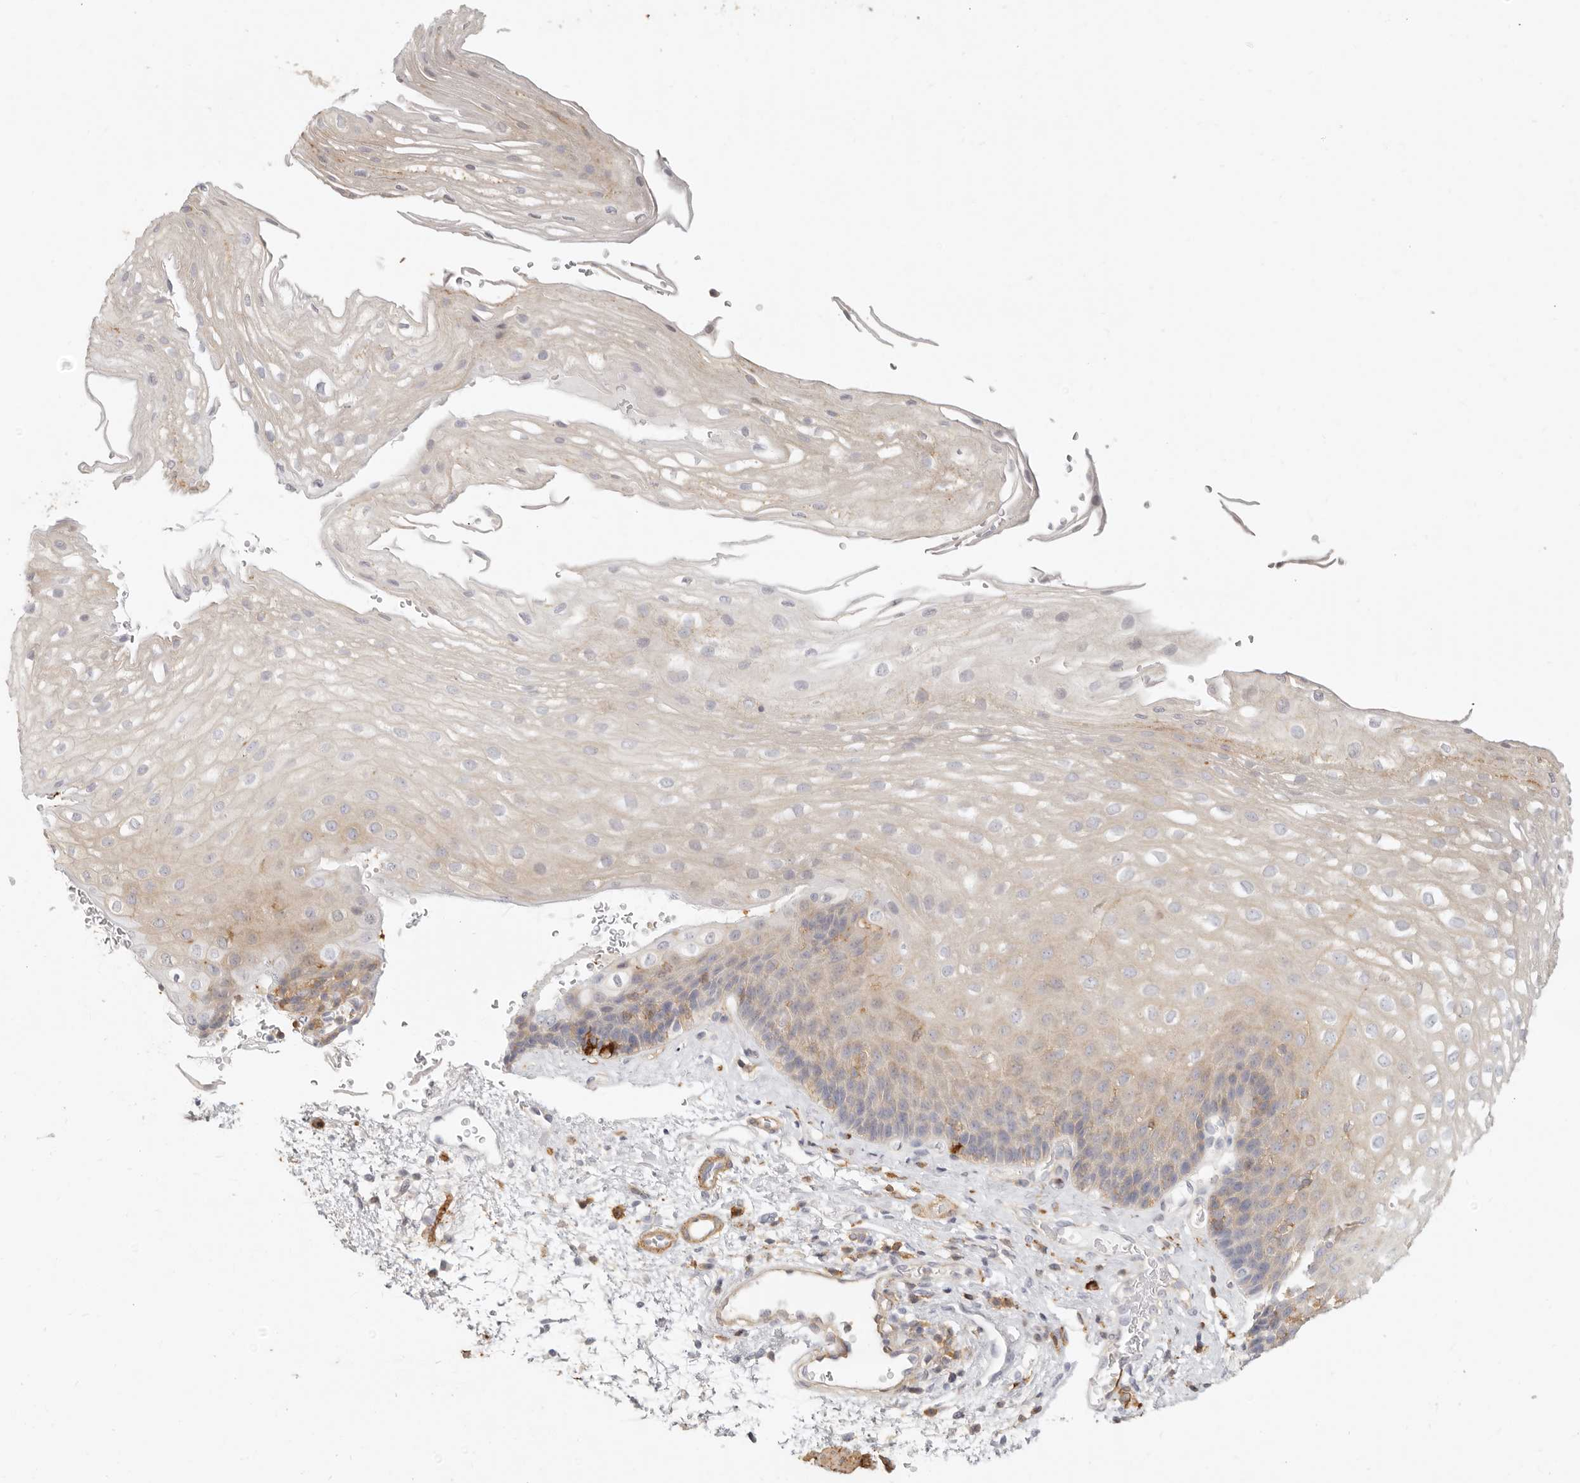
{"staining": {"intensity": "weak", "quantity": "25%-75%", "location": "cytoplasmic/membranous"}, "tissue": "esophagus", "cell_type": "Squamous epithelial cells", "image_type": "normal", "snomed": [{"axis": "morphology", "description": "Normal tissue, NOS"}, {"axis": "topography", "description": "Esophagus"}], "caption": "Esophagus stained with DAB (3,3'-diaminobenzidine) IHC demonstrates low levels of weak cytoplasmic/membranous expression in approximately 25%-75% of squamous epithelial cells.", "gene": "NIBAN1", "patient": {"sex": "female", "age": 66}}